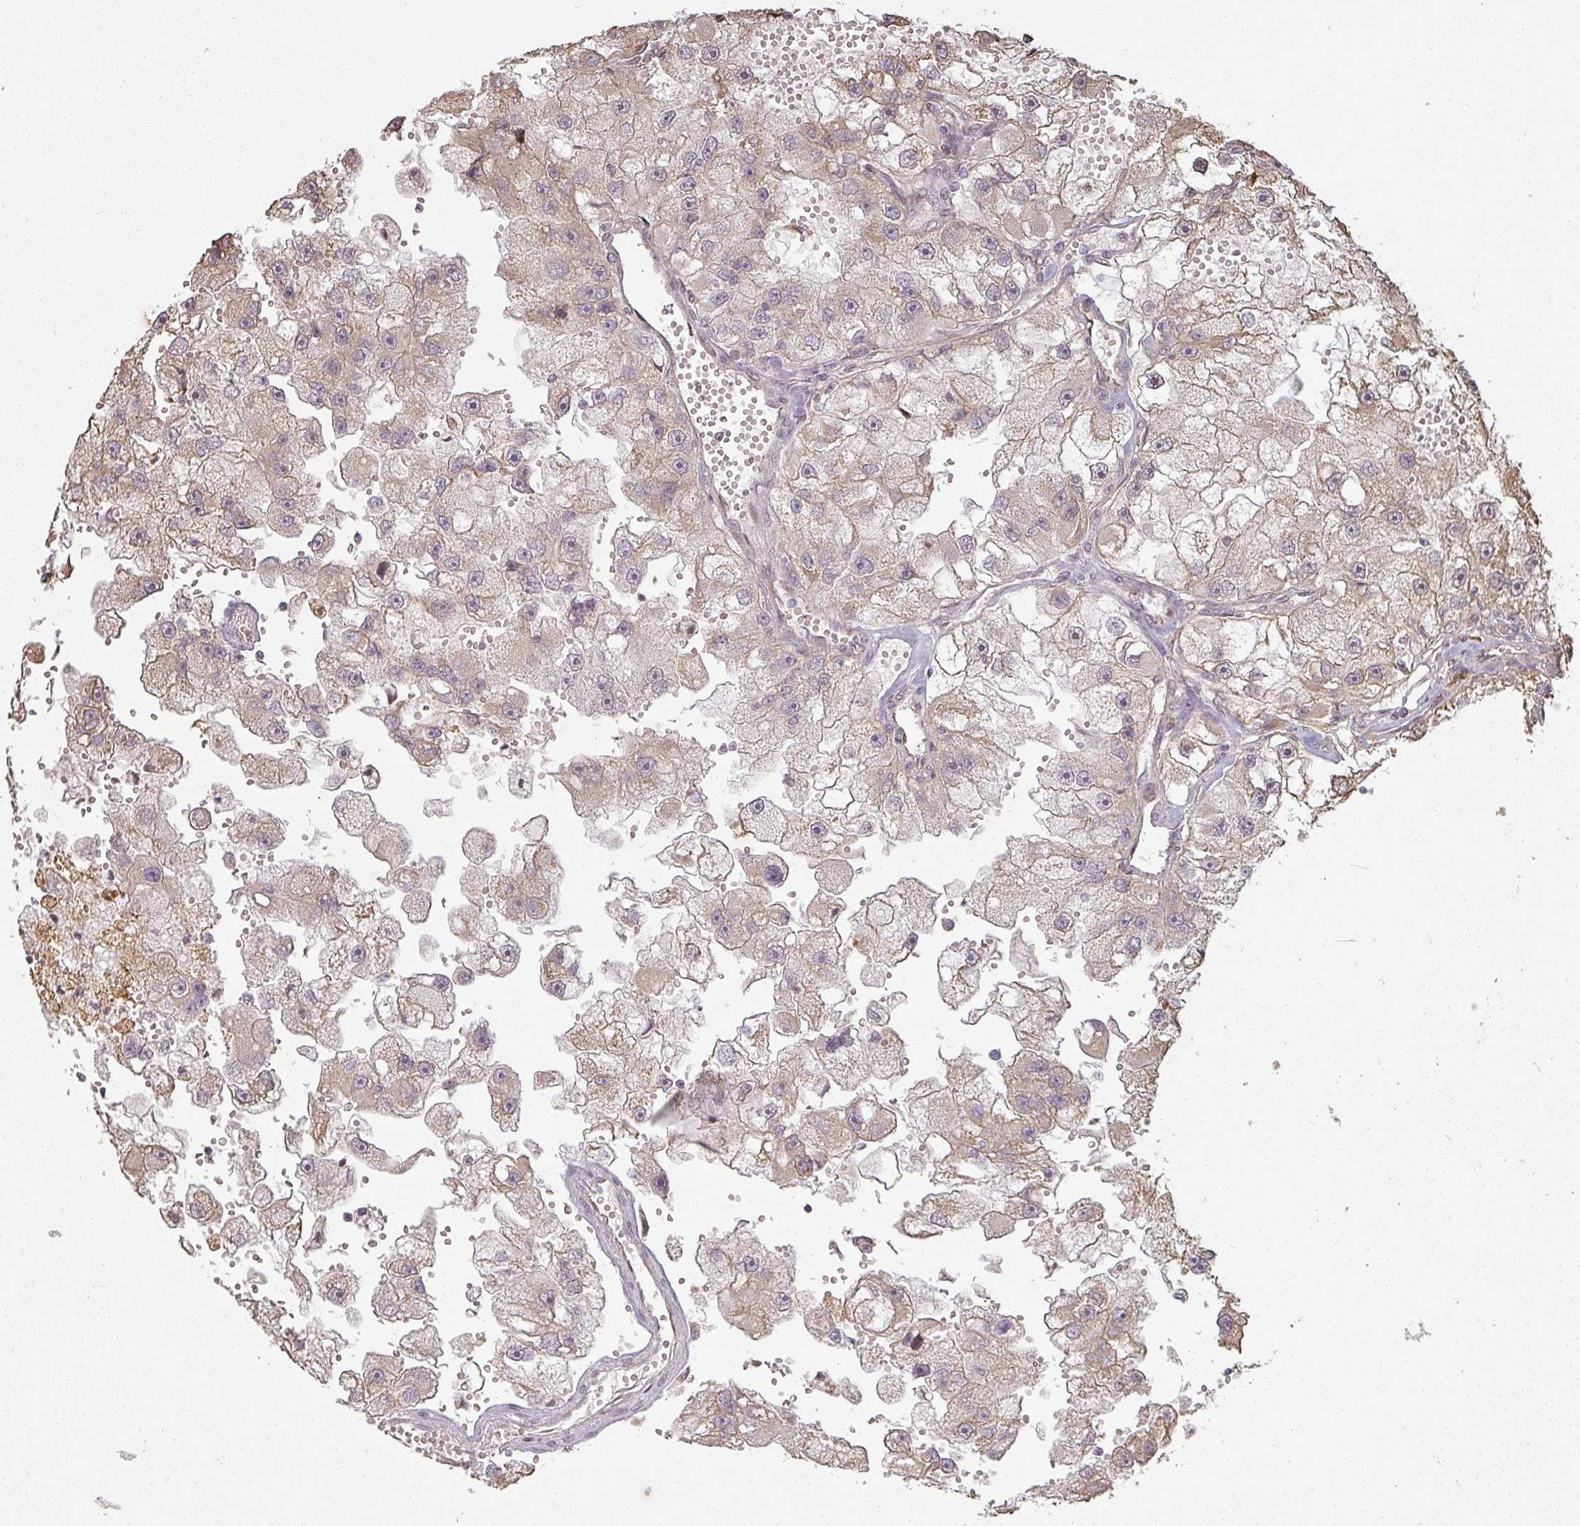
{"staining": {"intensity": "weak", "quantity": ">75%", "location": "cytoplasmic/membranous"}, "tissue": "renal cancer", "cell_type": "Tumor cells", "image_type": "cancer", "snomed": [{"axis": "morphology", "description": "Adenocarcinoma, NOS"}, {"axis": "topography", "description": "Kidney"}], "caption": "The image demonstrates immunohistochemical staining of adenocarcinoma (renal). There is weak cytoplasmic/membranous staining is appreciated in approximately >75% of tumor cells.", "gene": "MED19", "patient": {"sex": "male", "age": 63}}